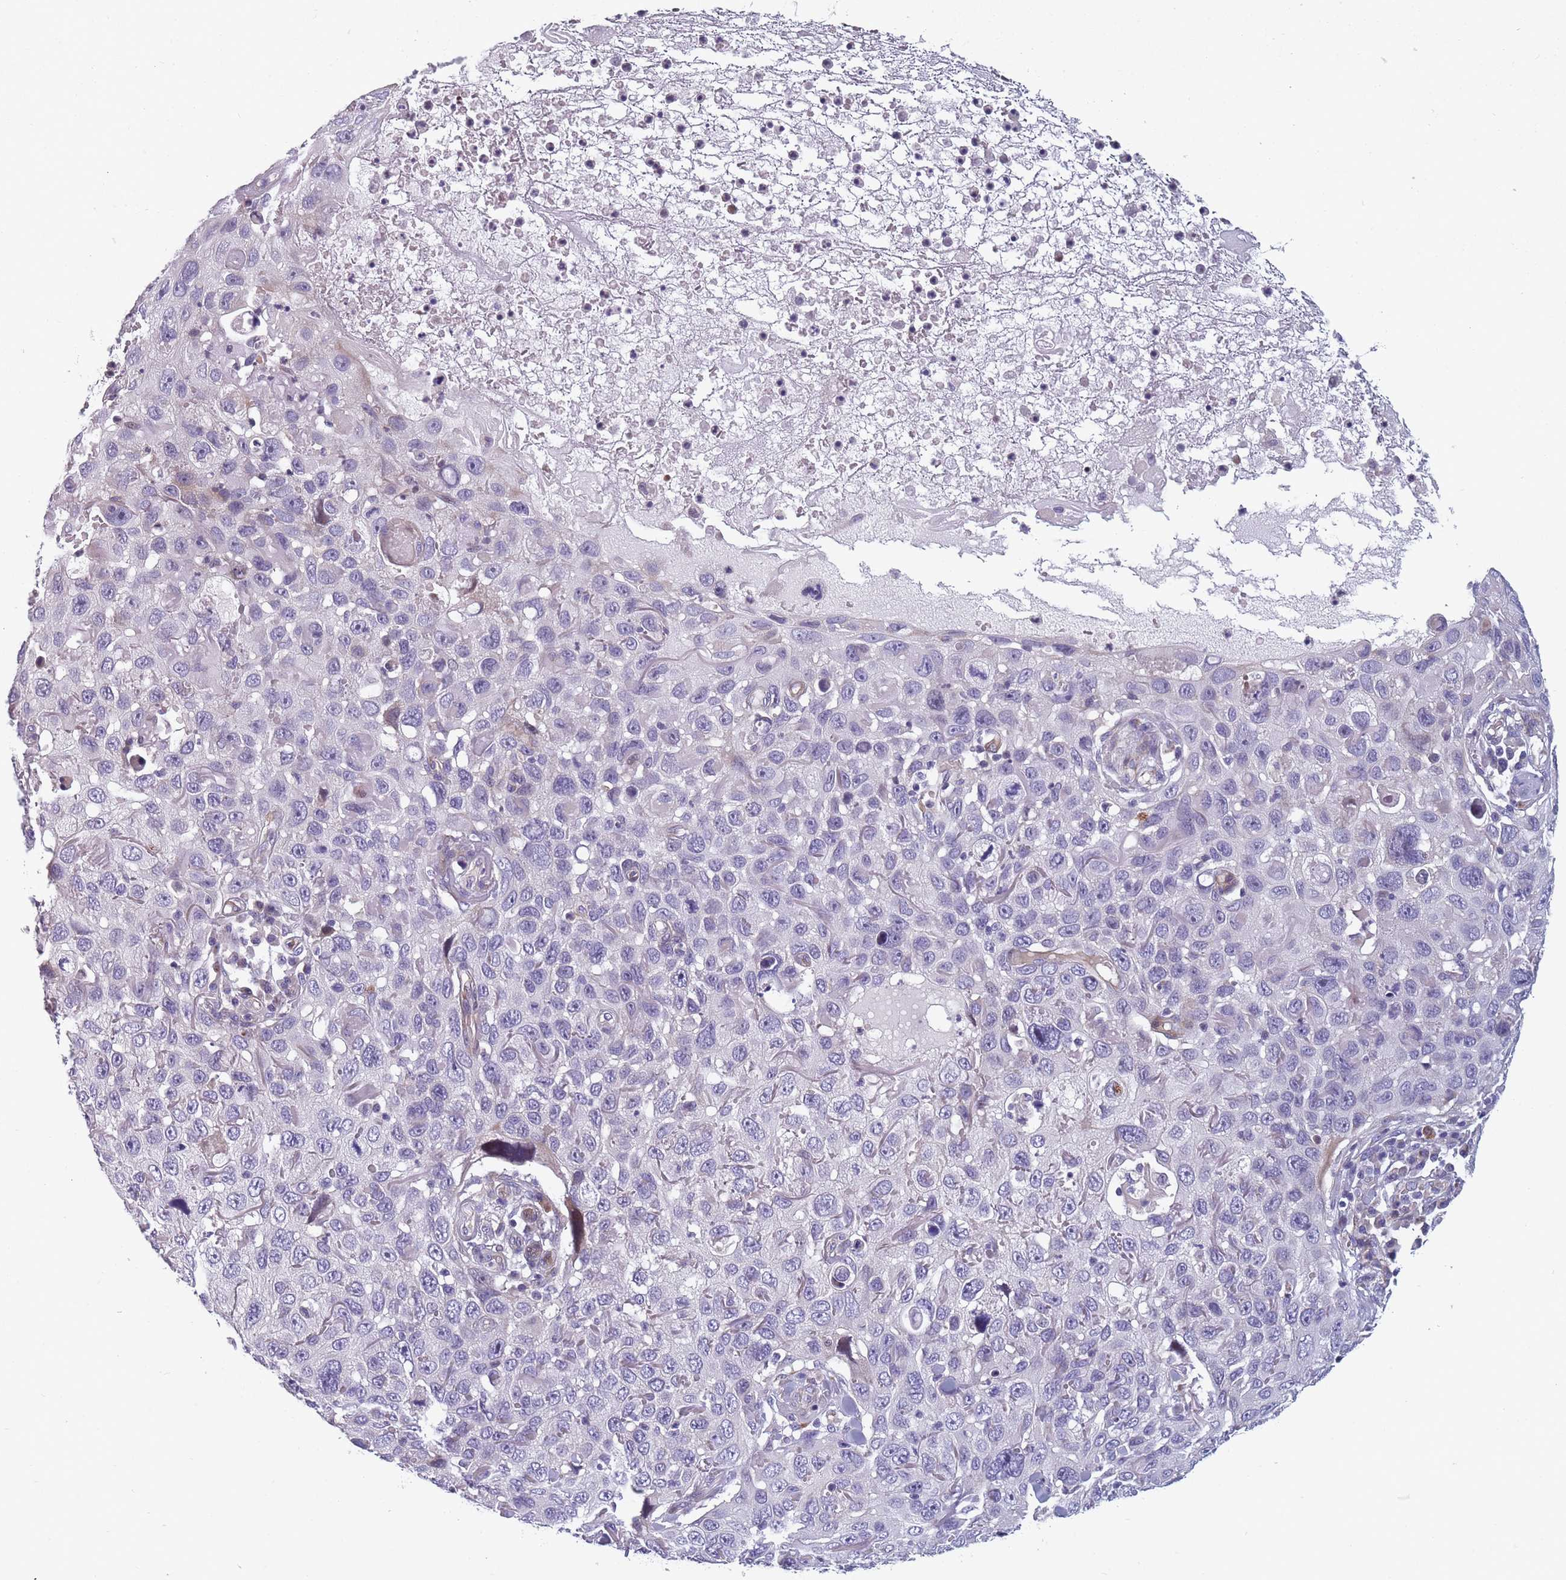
{"staining": {"intensity": "negative", "quantity": "none", "location": "none"}, "tissue": "skin cancer", "cell_type": "Tumor cells", "image_type": "cancer", "snomed": [{"axis": "morphology", "description": "Squamous cell carcinoma in situ, NOS"}, {"axis": "morphology", "description": "Squamous cell carcinoma, NOS"}, {"axis": "topography", "description": "Skin"}], "caption": "DAB (3,3'-diaminobenzidine) immunohistochemical staining of skin squamous cell carcinoma displays no significant staining in tumor cells. Brightfield microscopy of IHC stained with DAB (brown) and hematoxylin (blue), captured at high magnification.", "gene": "FAM83F", "patient": {"sex": "male", "age": 93}}